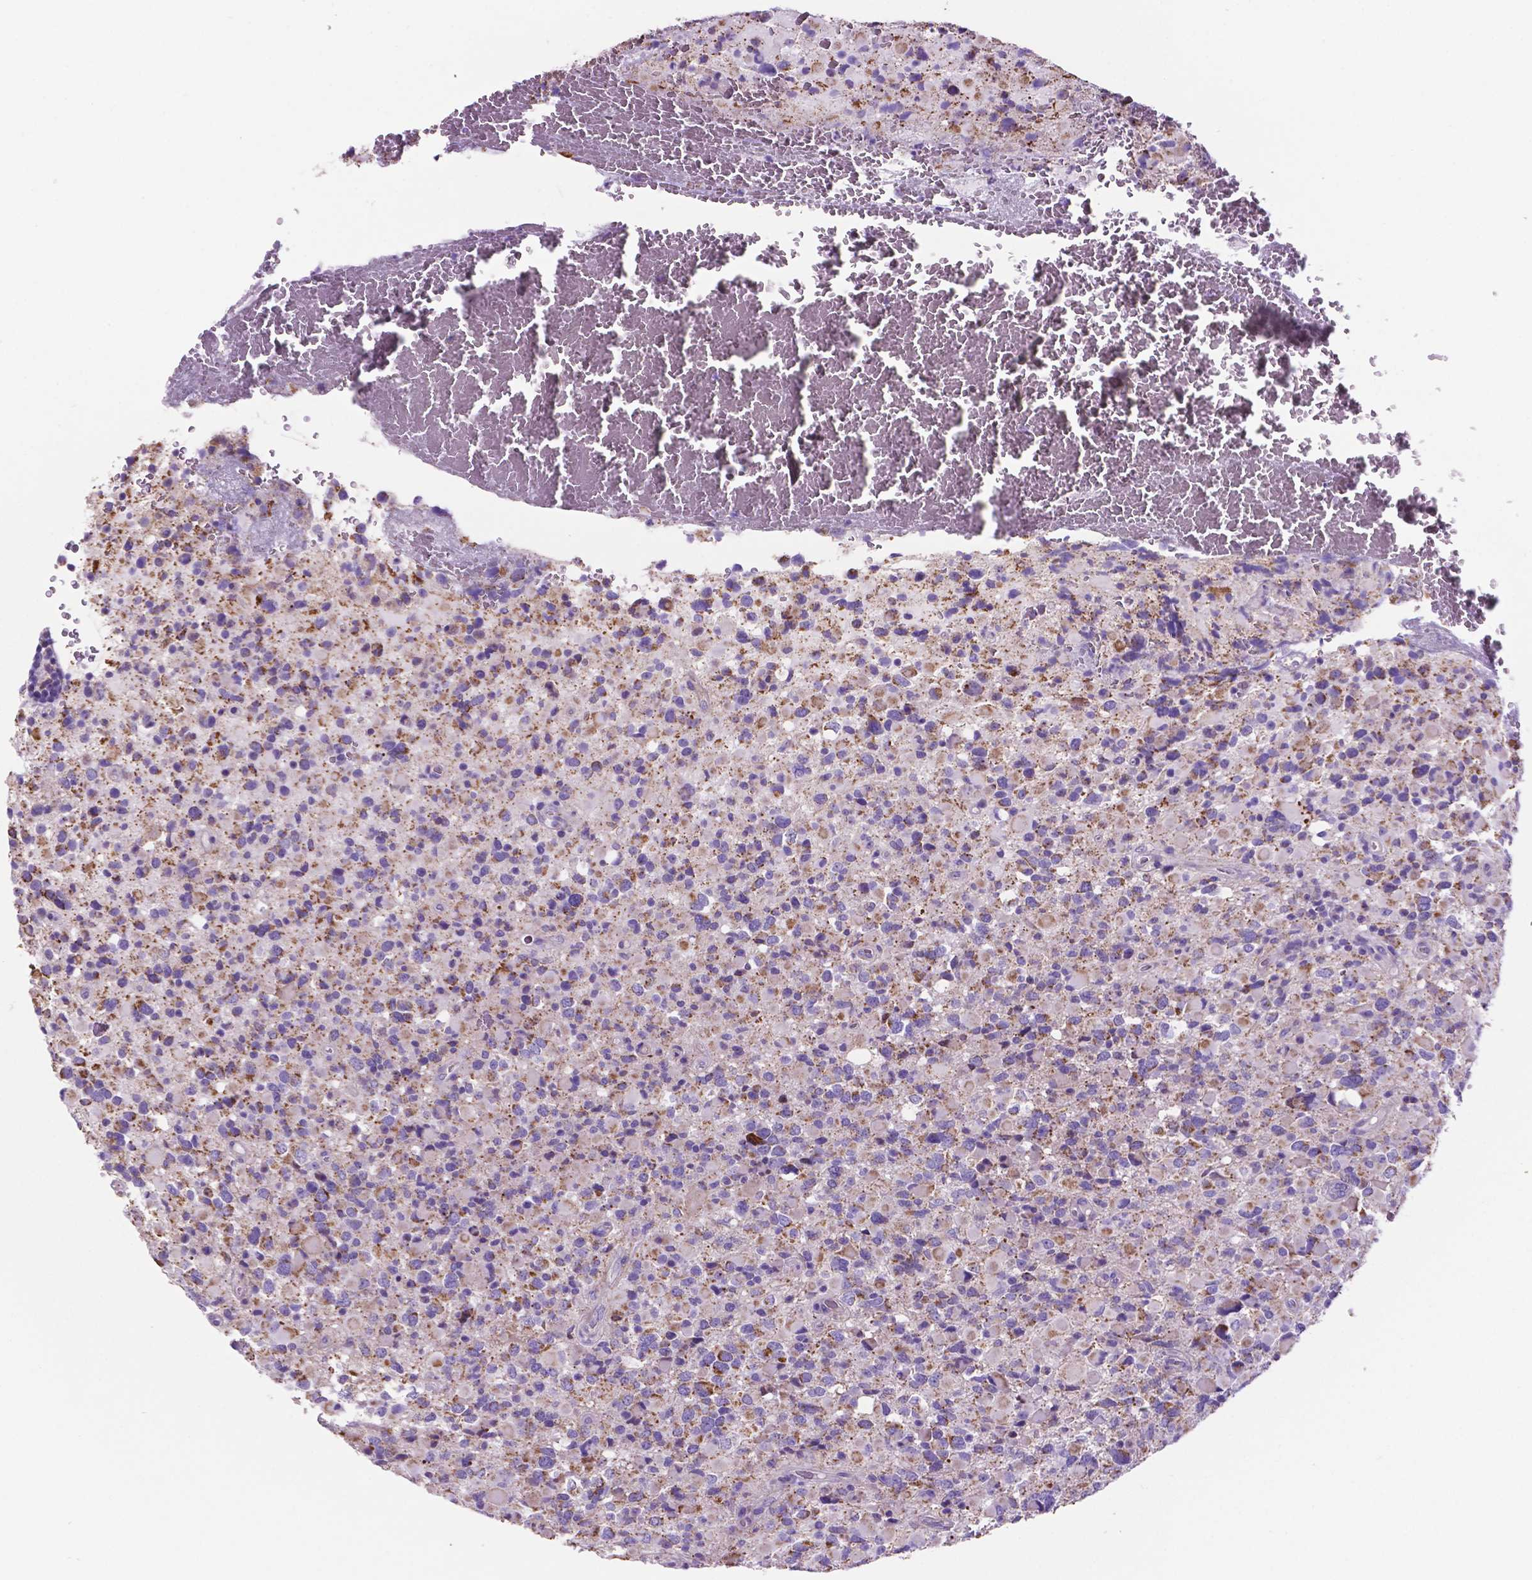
{"staining": {"intensity": "weak", "quantity": "<25%", "location": "cytoplasmic/membranous"}, "tissue": "glioma", "cell_type": "Tumor cells", "image_type": "cancer", "snomed": [{"axis": "morphology", "description": "Glioma, malignant, High grade"}, {"axis": "topography", "description": "Brain"}], "caption": "Human malignant high-grade glioma stained for a protein using IHC exhibits no staining in tumor cells.", "gene": "TMEM121B", "patient": {"sex": "female", "age": 40}}